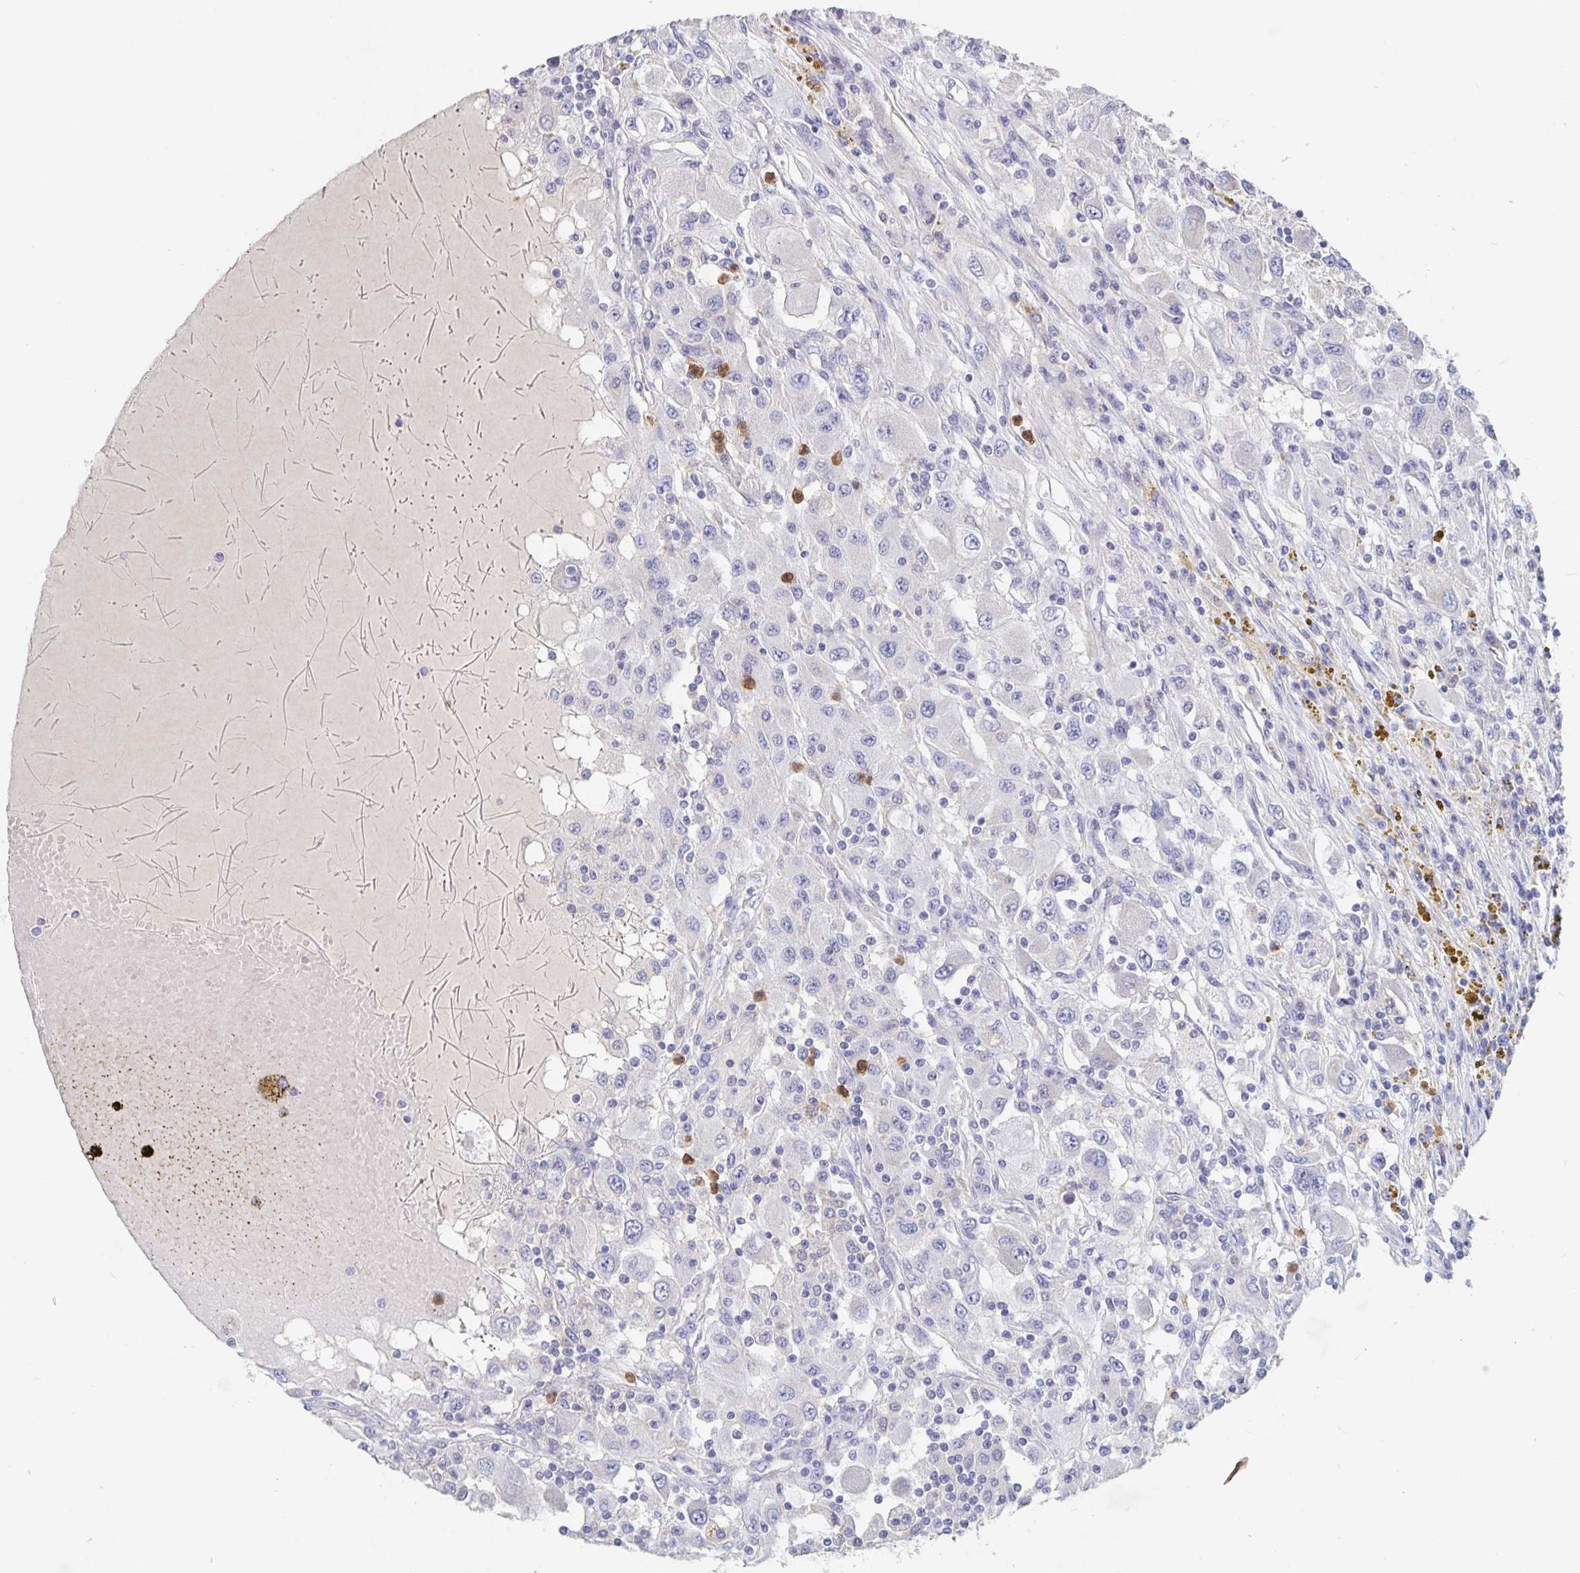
{"staining": {"intensity": "negative", "quantity": "none", "location": "none"}, "tissue": "renal cancer", "cell_type": "Tumor cells", "image_type": "cancer", "snomed": [{"axis": "morphology", "description": "Adenocarcinoma, NOS"}, {"axis": "topography", "description": "Kidney"}], "caption": "Histopathology image shows no protein positivity in tumor cells of adenocarcinoma (renal) tissue. Nuclei are stained in blue.", "gene": "CDC42BPG", "patient": {"sex": "female", "age": 67}}